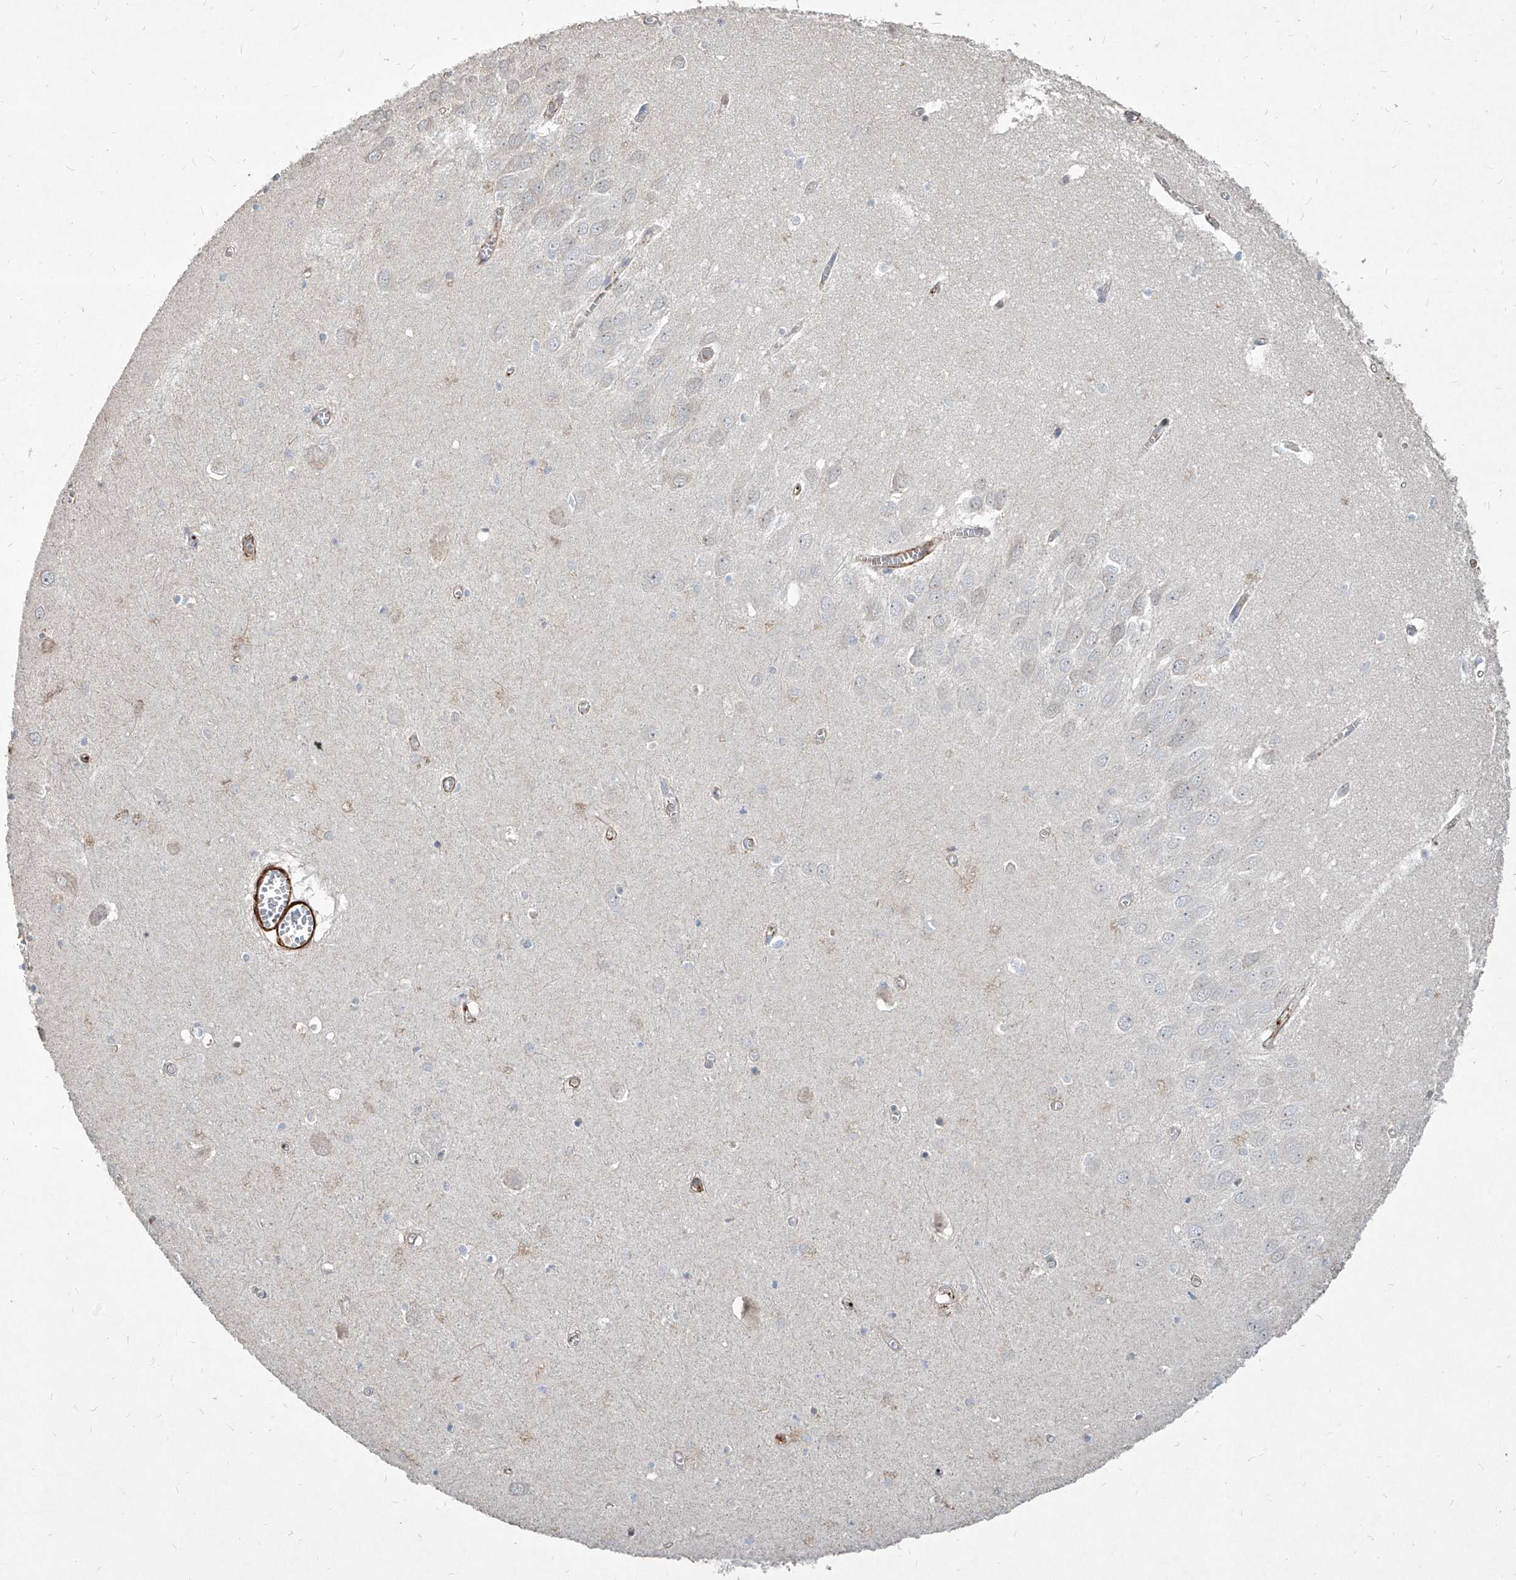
{"staining": {"intensity": "negative", "quantity": "none", "location": "none"}, "tissue": "hippocampus", "cell_type": "Glial cells", "image_type": "normal", "snomed": [{"axis": "morphology", "description": "Normal tissue, NOS"}, {"axis": "topography", "description": "Hippocampus"}], "caption": "Immunohistochemical staining of unremarkable human hippocampus exhibits no significant positivity in glial cells. (DAB (3,3'-diaminobenzidine) IHC, high magnification).", "gene": "FAM83B", "patient": {"sex": "male", "age": 70}}